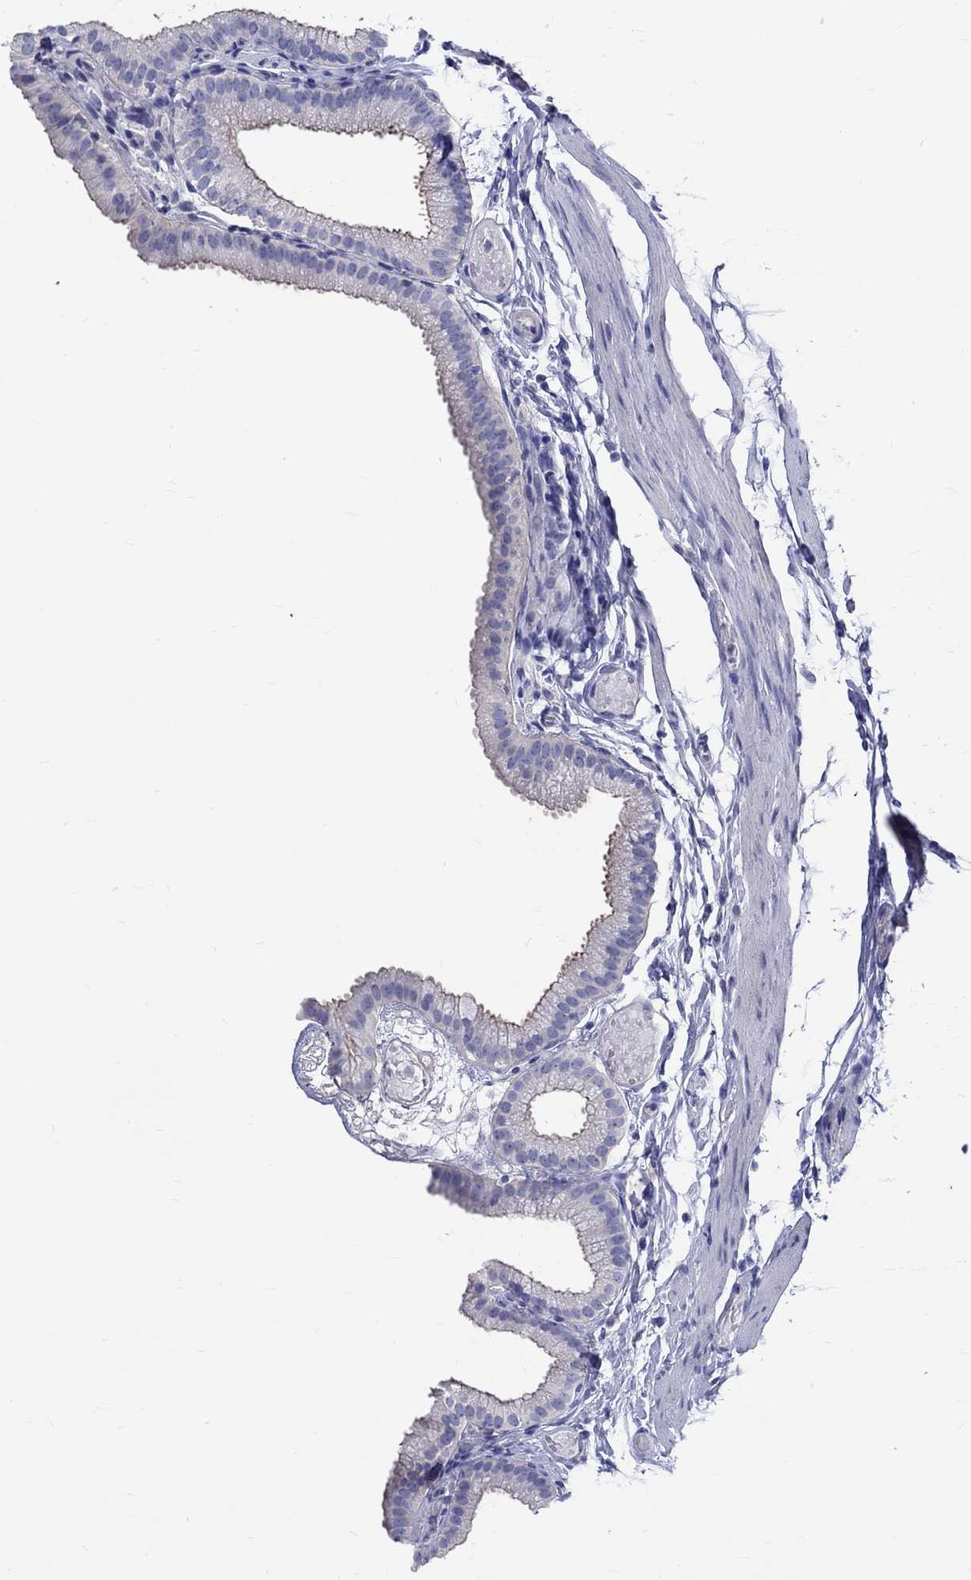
{"staining": {"intensity": "strong", "quantity": "<25%", "location": "cytoplasmic/membranous,nuclear"}, "tissue": "gallbladder", "cell_type": "Glandular cells", "image_type": "normal", "snomed": [{"axis": "morphology", "description": "Normal tissue, NOS"}, {"axis": "topography", "description": "Gallbladder"}], "caption": "This histopathology image exhibits IHC staining of benign human gallbladder, with medium strong cytoplasmic/membranous,nuclear staining in approximately <25% of glandular cells.", "gene": "SH2D7", "patient": {"sex": "female", "age": 45}}